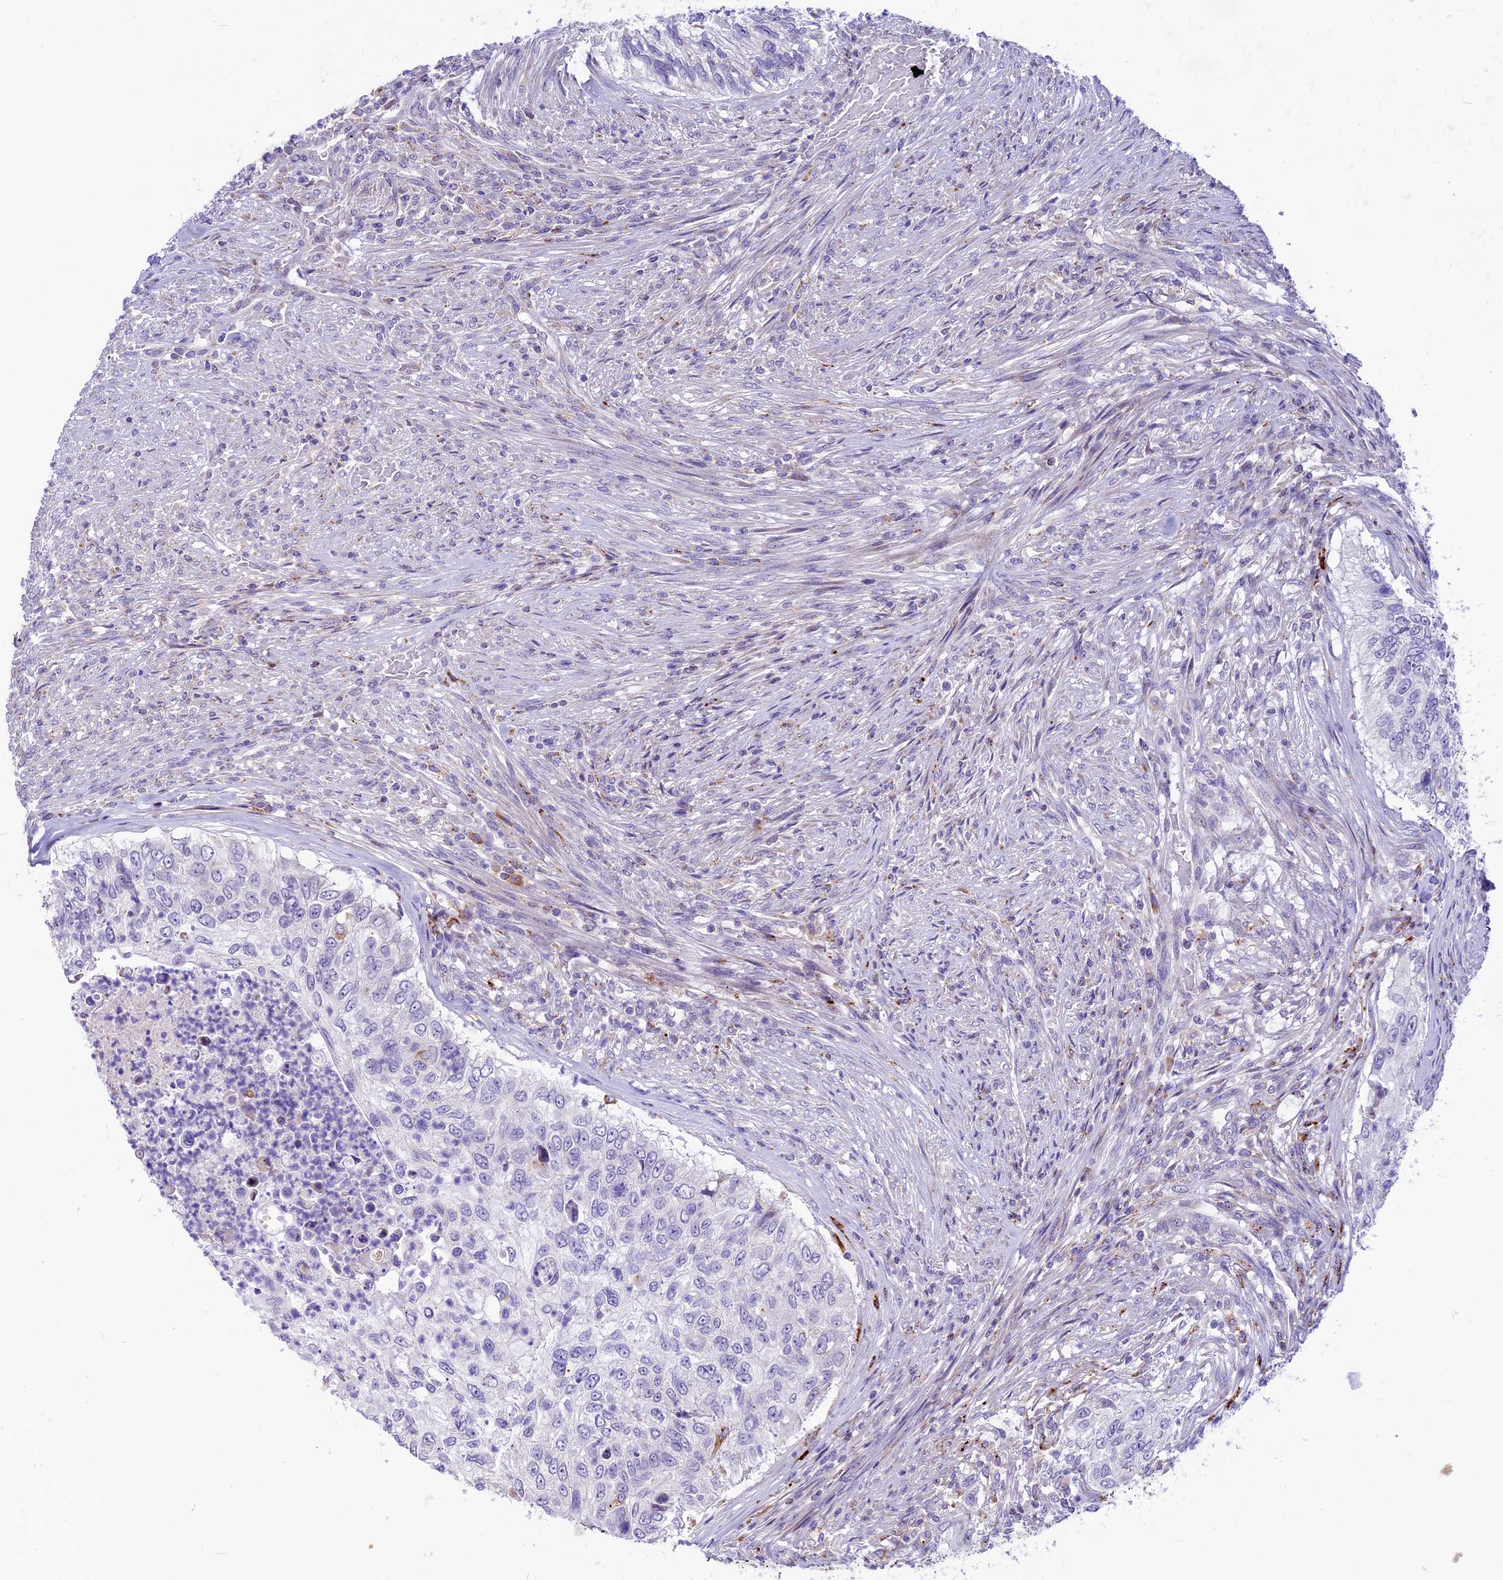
{"staining": {"intensity": "negative", "quantity": "none", "location": "none"}, "tissue": "urothelial cancer", "cell_type": "Tumor cells", "image_type": "cancer", "snomed": [{"axis": "morphology", "description": "Urothelial carcinoma, High grade"}, {"axis": "topography", "description": "Urinary bladder"}], "caption": "Urothelial carcinoma (high-grade) was stained to show a protein in brown. There is no significant expression in tumor cells.", "gene": "THRSP", "patient": {"sex": "female", "age": 60}}